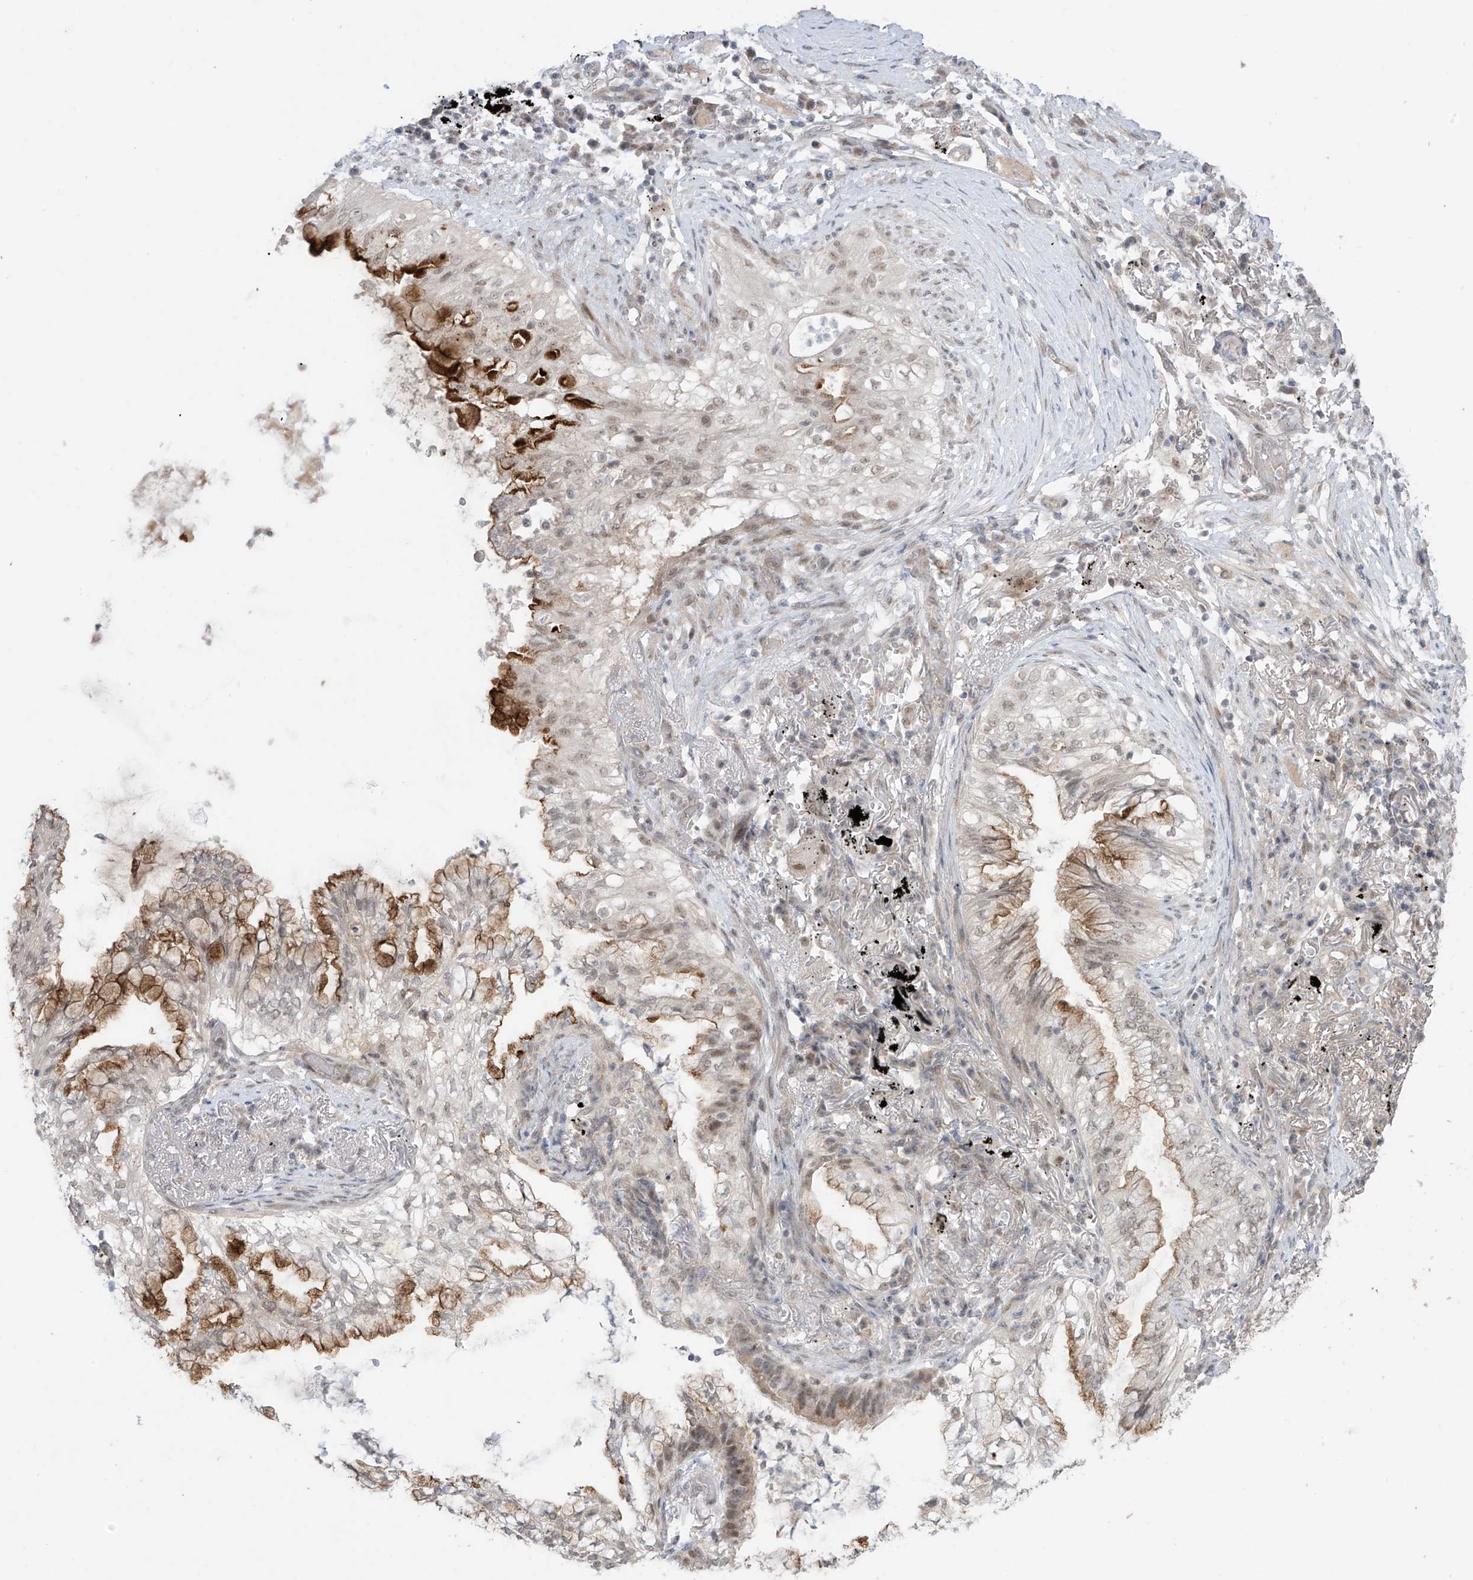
{"staining": {"intensity": "moderate", "quantity": "<25%", "location": "cytoplasmic/membranous,nuclear"}, "tissue": "lung cancer", "cell_type": "Tumor cells", "image_type": "cancer", "snomed": [{"axis": "morphology", "description": "Adenocarcinoma, NOS"}, {"axis": "topography", "description": "Lung"}], "caption": "Lung cancer tissue displays moderate cytoplasmic/membranous and nuclear expression in about <25% of tumor cells", "gene": "OGT", "patient": {"sex": "female", "age": 70}}